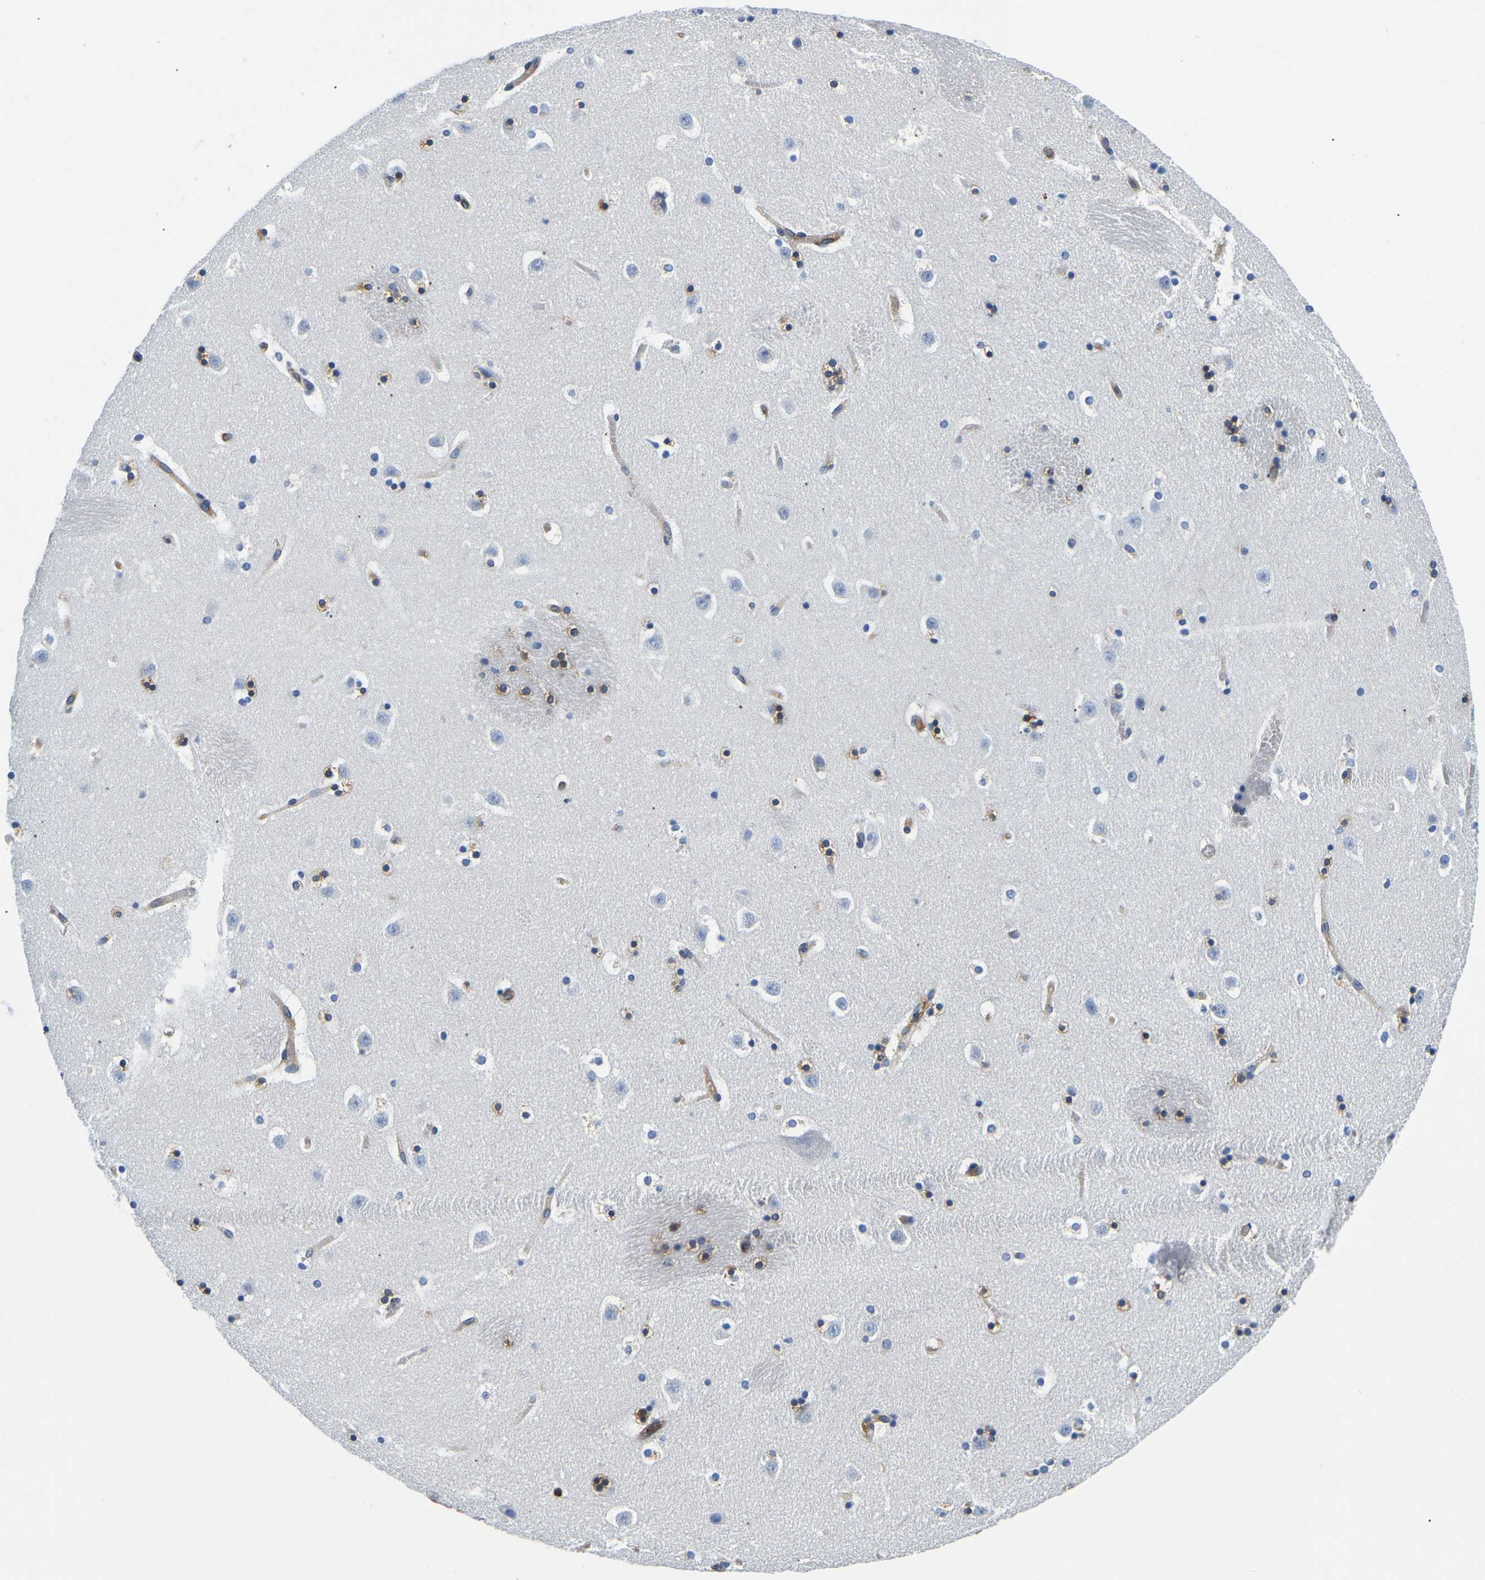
{"staining": {"intensity": "weak", "quantity": "<25%", "location": "cytoplasmic/membranous"}, "tissue": "caudate", "cell_type": "Glial cells", "image_type": "normal", "snomed": [{"axis": "morphology", "description": "Normal tissue, NOS"}, {"axis": "topography", "description": "Lateral ventricle wall"}], "caption": "Protein analysis of unremarkable caudate reveals no significant positivity in glial cells. Nuclei are stained in blue.", "gene": "DUSP8", "patient": {"sex": "male", "age": 45}}